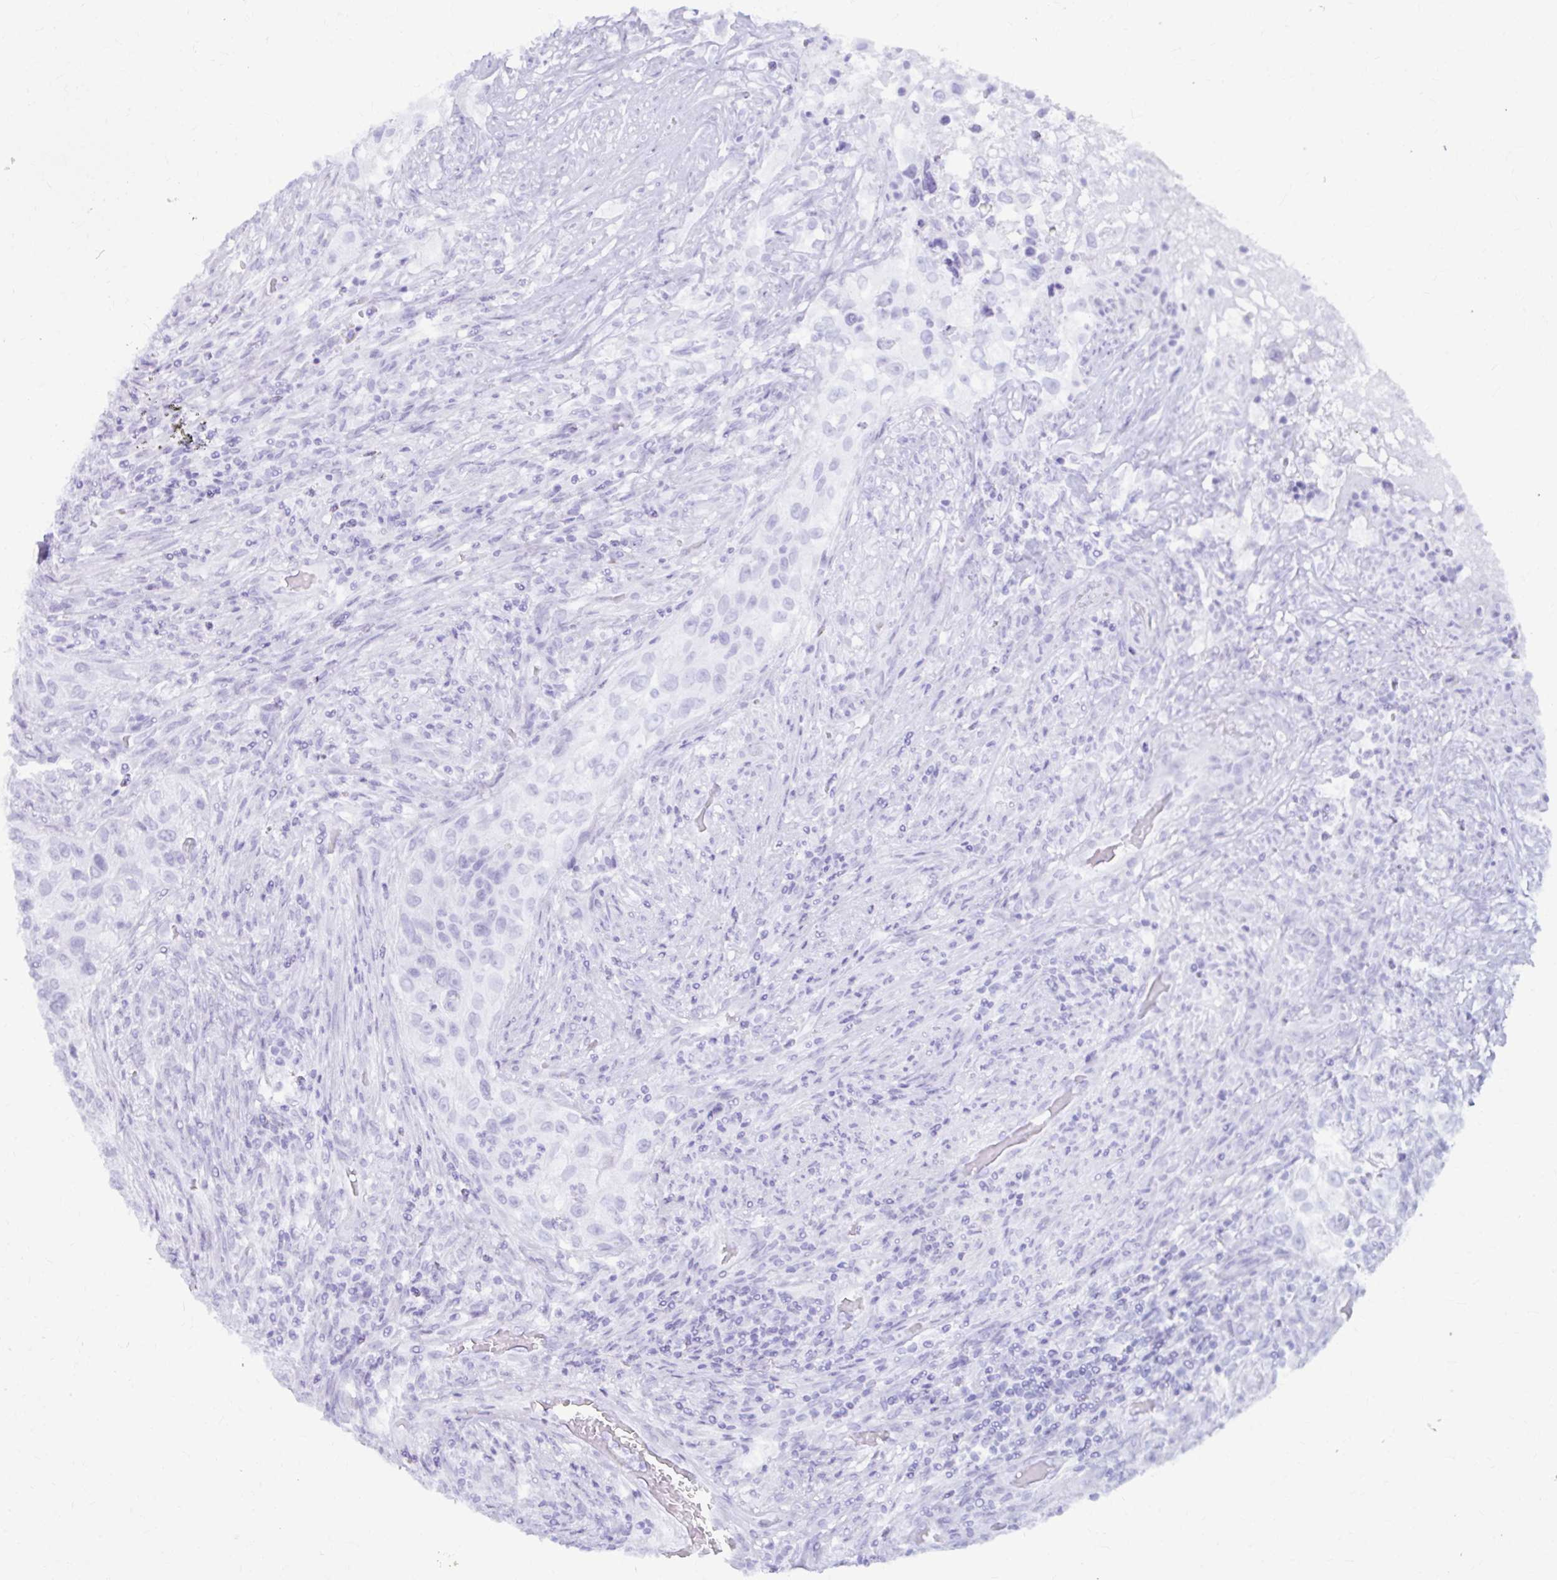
{"staining": {"intensity": "negative", "quantity": "none", "location": "none"}, "tissue": "urothelial cancer", "cell_type": "Tumor cells", "image_type": "cancer", "snomed": [{"axis": "morphology", "description": "Urothelial carcinoma, High grade"}, {"axis": "topography", "description": "Urinary bladder"}], "caption": "Immunohistochemistry (IHC) histopathology image of human urothelial cancer stained for a protein (brown), which demonstrates no staining in tumor cells.", "gene": "RGS16", "patient": {"sex": "female", "age": 60}}